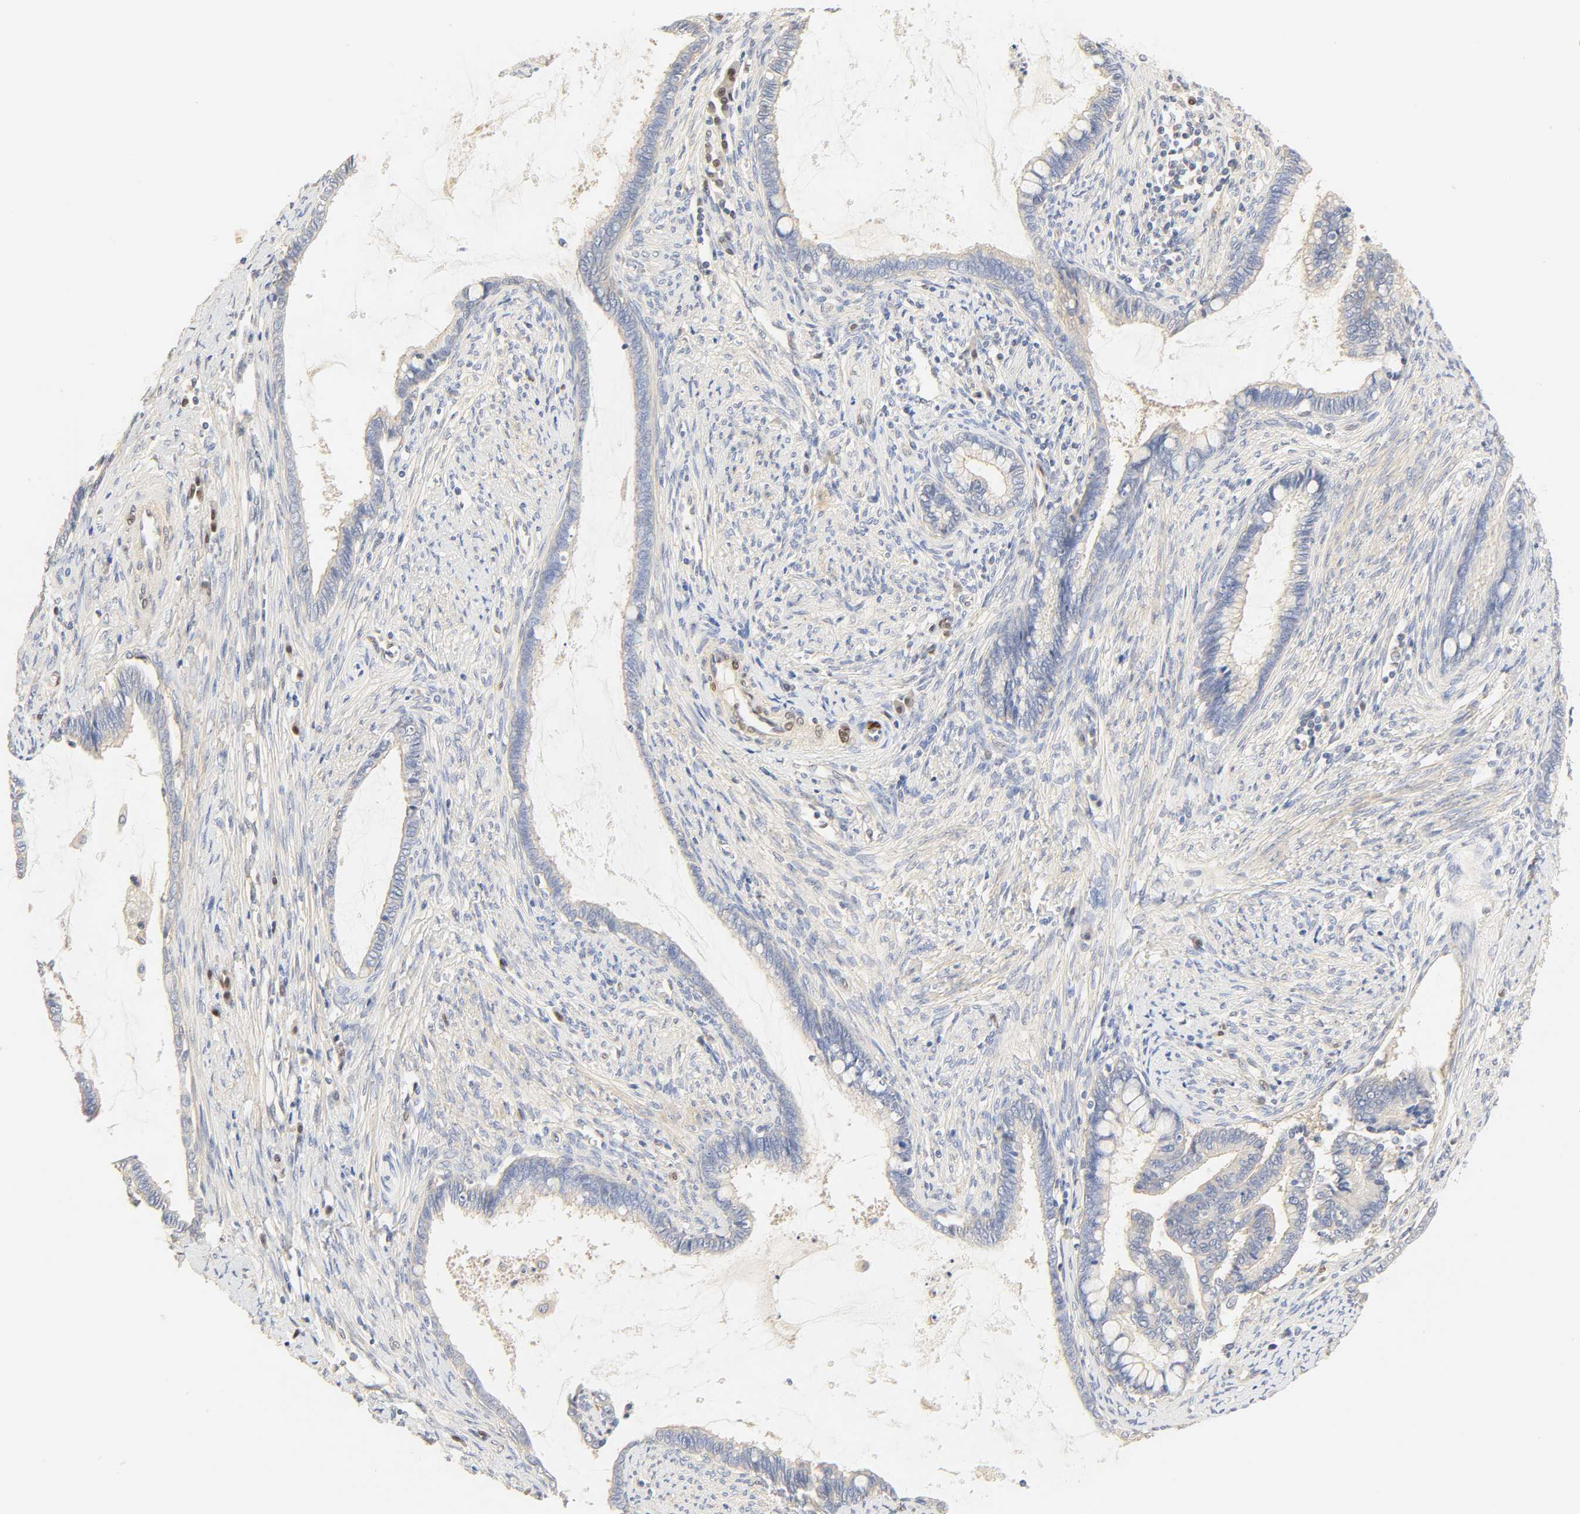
{"staining": {"intensity": "negative", "quantity": "none", "location": "none"}, "tissue": "cervical cancer", "cell_type": "Tumor cells", "image_type": "cancer", "snomed": [{"axis": "morphology", "description": "Adenocarcinoma, NOS"}, {"axis": "topography", "description": "Cervix"}], "caption": "Cervical cancer (adenocarcinoma) was stained to show a protein in brown. There is no significant staining in tumor cells. Nuclei are stained in blue.", "gene": "BORCS8-MEF2B", "patient": {"sex": "female", "age": 44}}